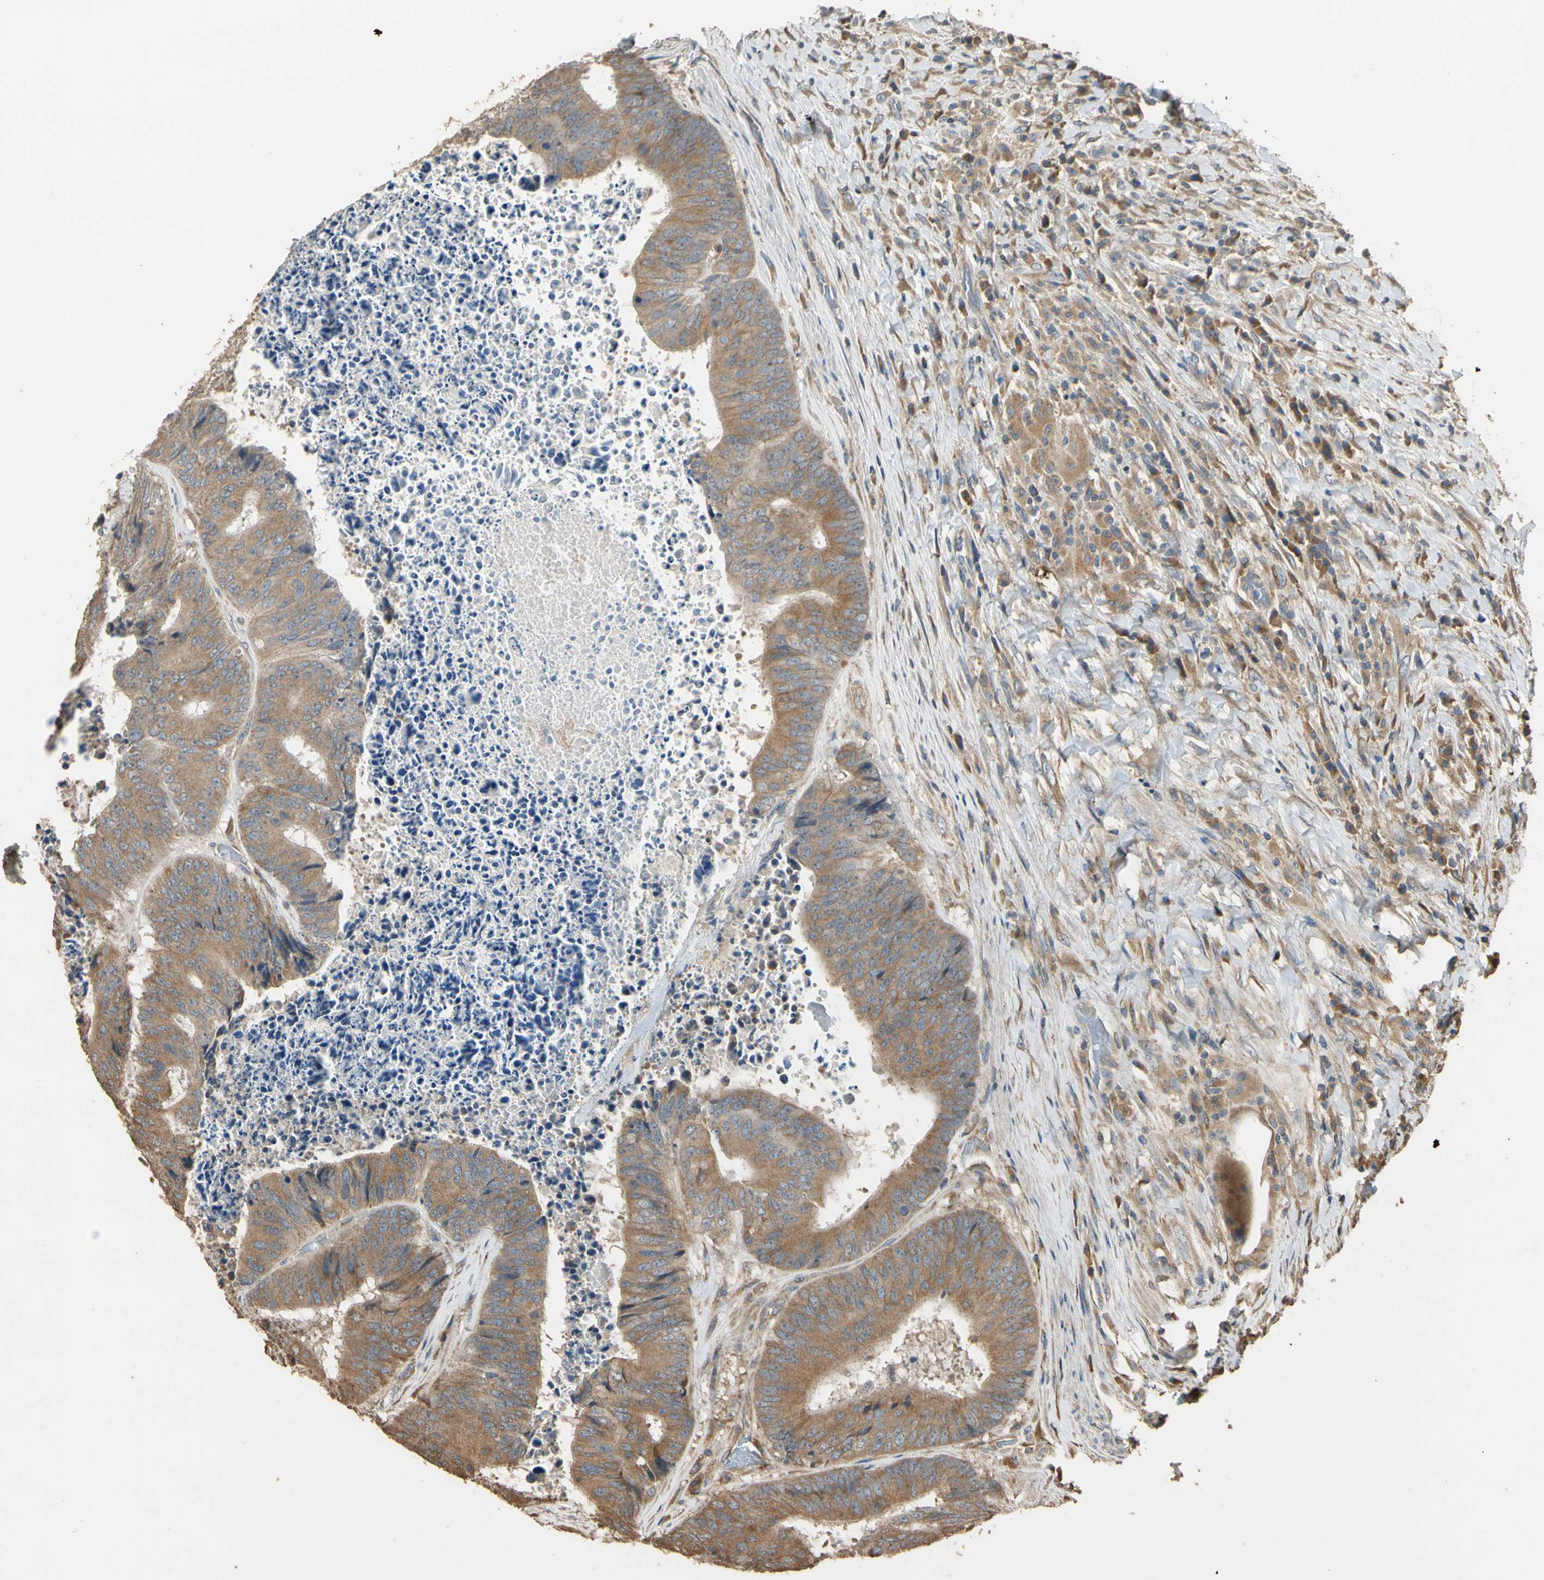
{"staining": {"intensity": "moderate", "quantity": ">75%", "location": "cytoplasmic/membranous"}, "tissue": "colorectal cancer", "cell_type": "Tumor cells", "image_type": "cancer", "snomed": [{"axis": "morphology", "description": "Adenocarcinoma, NOS"}, {"axis": "topography", "description": "Rectum"}], "caption": "IHC histopathology image of human colorectal cancer stained for a protein (brown), which reveals medium levels of moderate cytoplasmic/membranous expression in about >75% of tumor cells.", "gene": "STX18", "patient": {"sex": "male", "age": 72}}